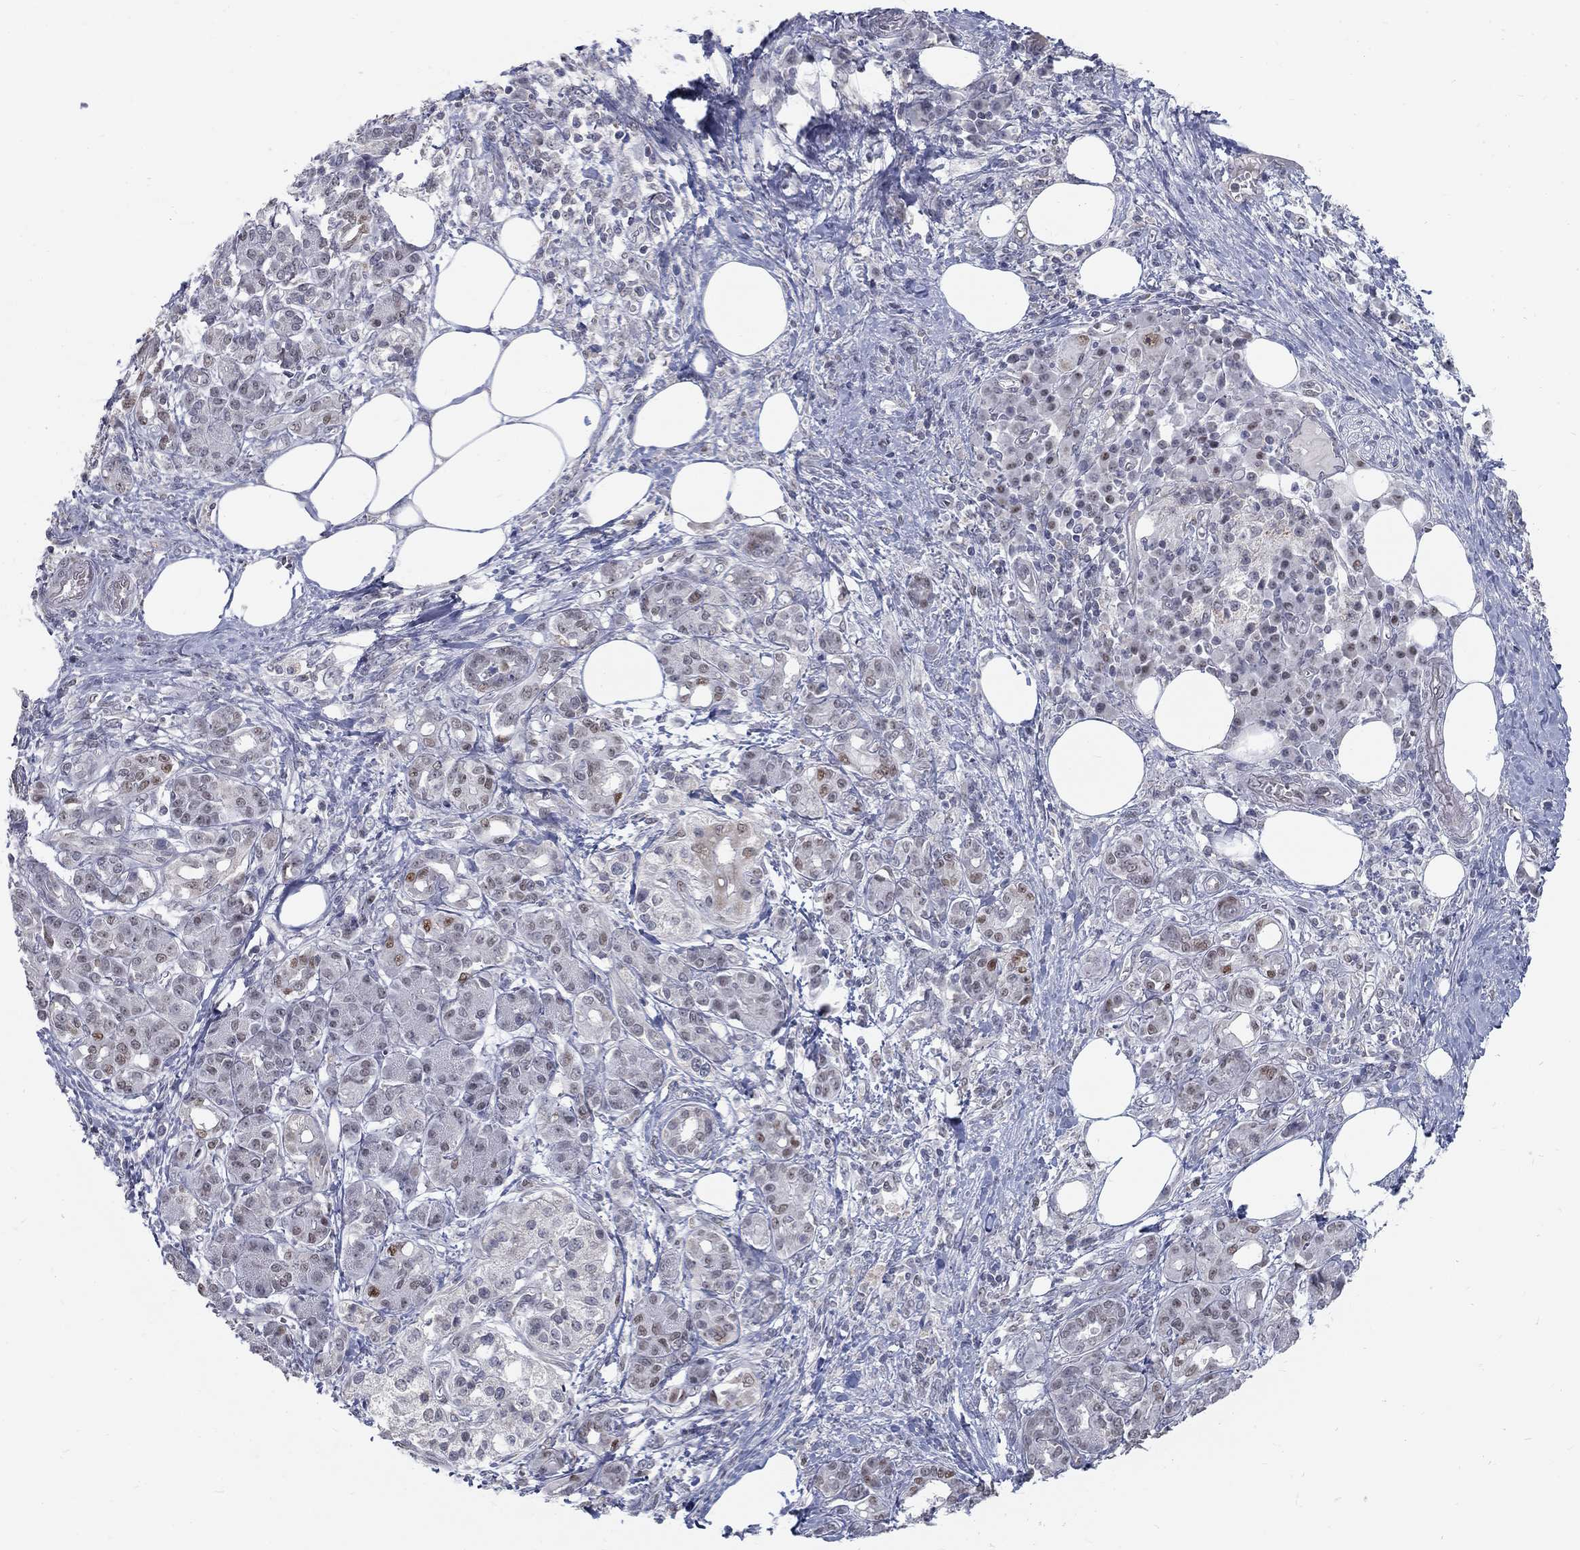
{"staining": {"intensity": "moderate", "quantity": "<25%", "location": "nuclear"}, "tissue": "pancreatic cancer", "cell_type": "Tumor cells", "image_type": "cancer", "snomed": [{"axis": "morphology", "description": "Adenocarcinoma, NOS"}, {"axis": "topography", "description": "Pancreas"}], "caption": "Tumor cells exhibit low levels of moderate nuclear positivity in approximately <25% of cells in human pancreatic adenocarcinoma.", "gene": "GCFC2", "patient": {"sex": "female", "age": 73}}